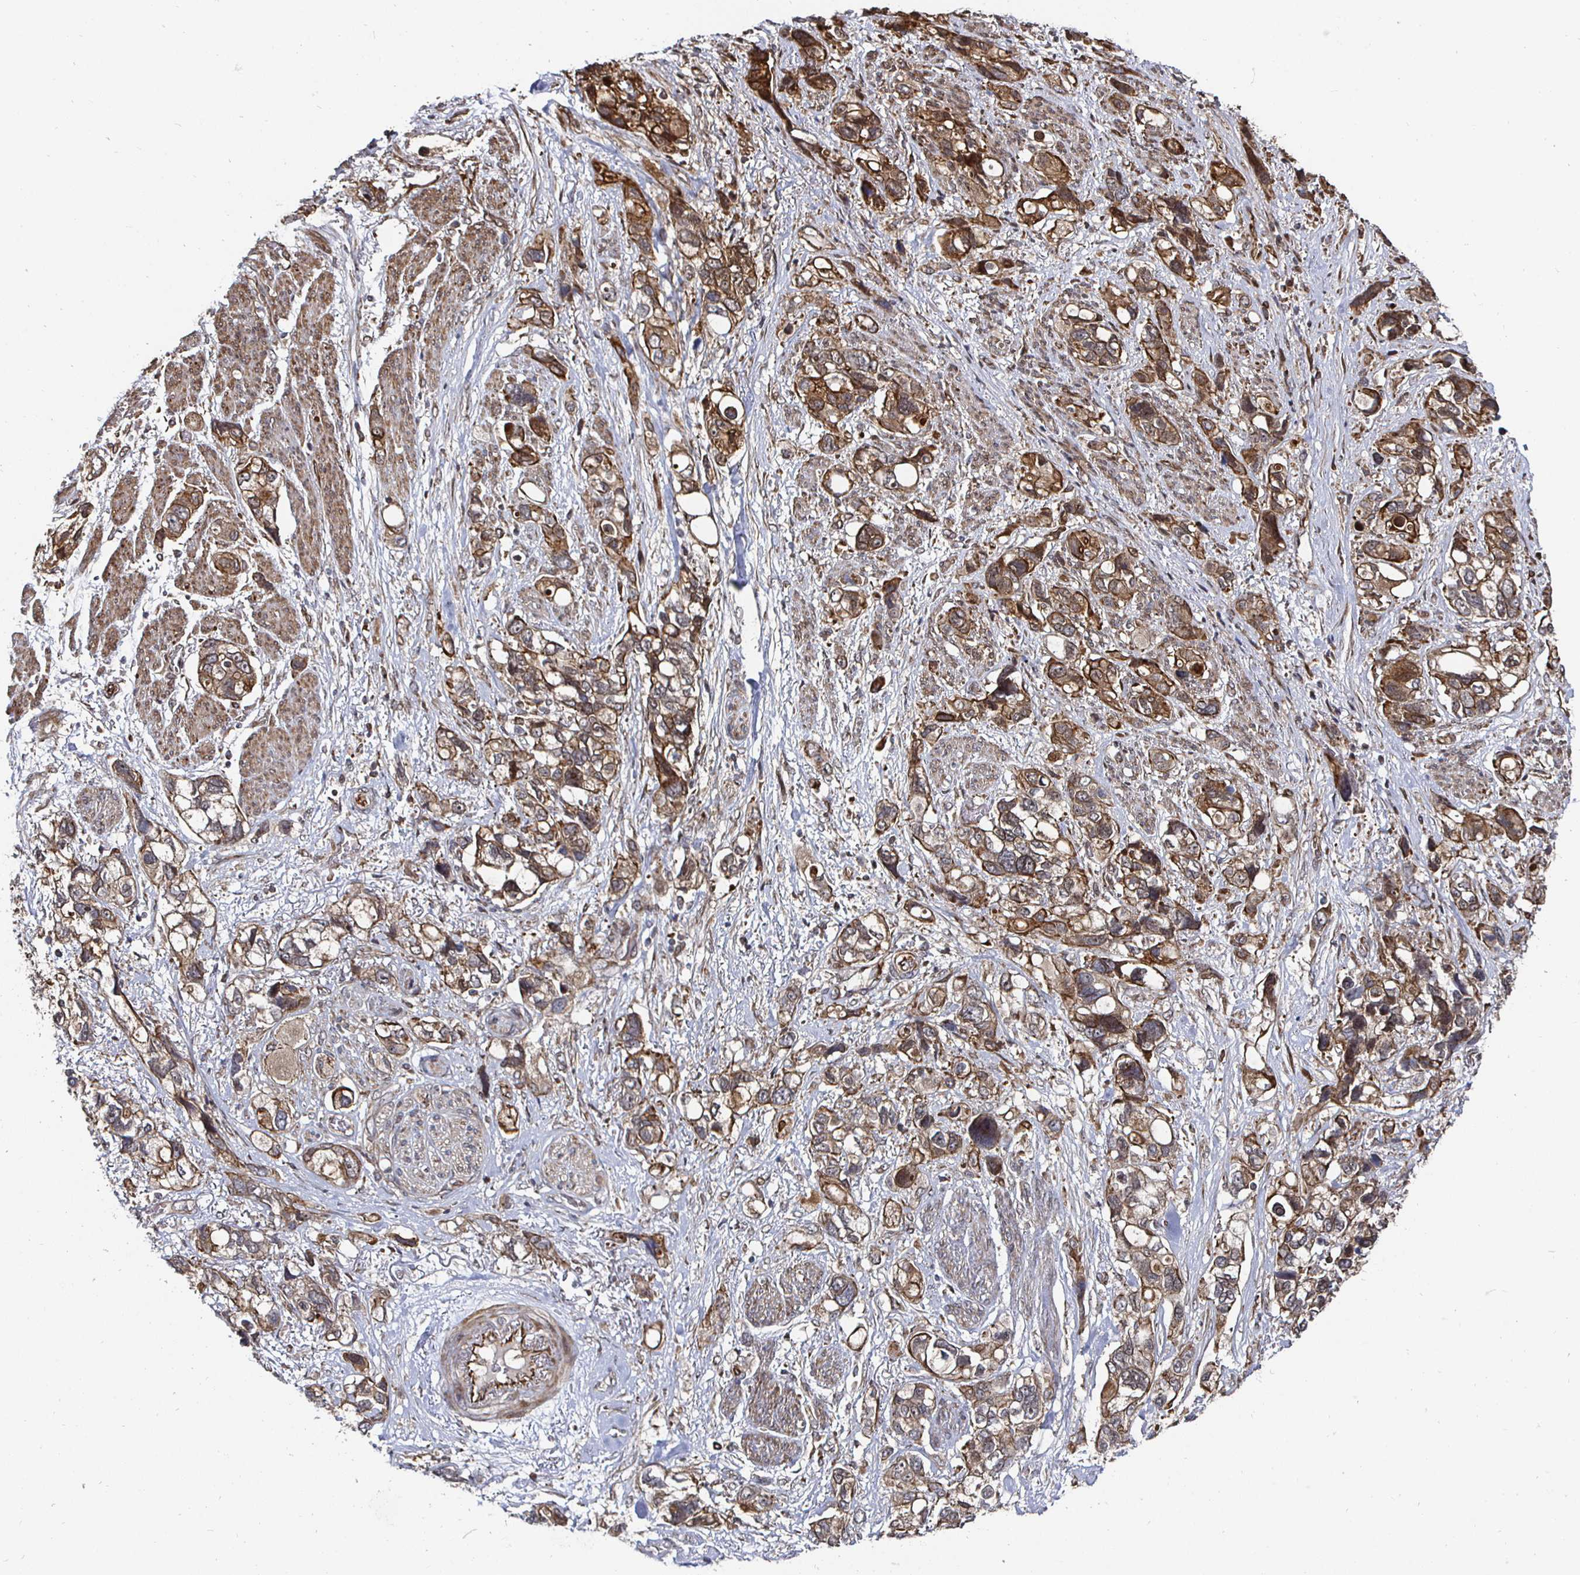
{"staining": {"intensity": "moderate", "quantity": ">75%", "location": "cytoplasmic/membranous"}, "tissue": "stomach cancer", "cell_type": "Tumor cells", "image_type": "cancer", "snomed": [{"axis": "morphology", "description": "Adenocarcinoma, NOS"}, {"axis": "topography", "description": "Stomach, upper"}], "caption": "Immunohistochemical staining of human adenocarcinoma (stomach) reveals moderate cytoplasmic/membranous protein expression in about >75% of tumor cells.", "gene": "TBKBP1", "patient": {"sex": "female", "age": 81}}